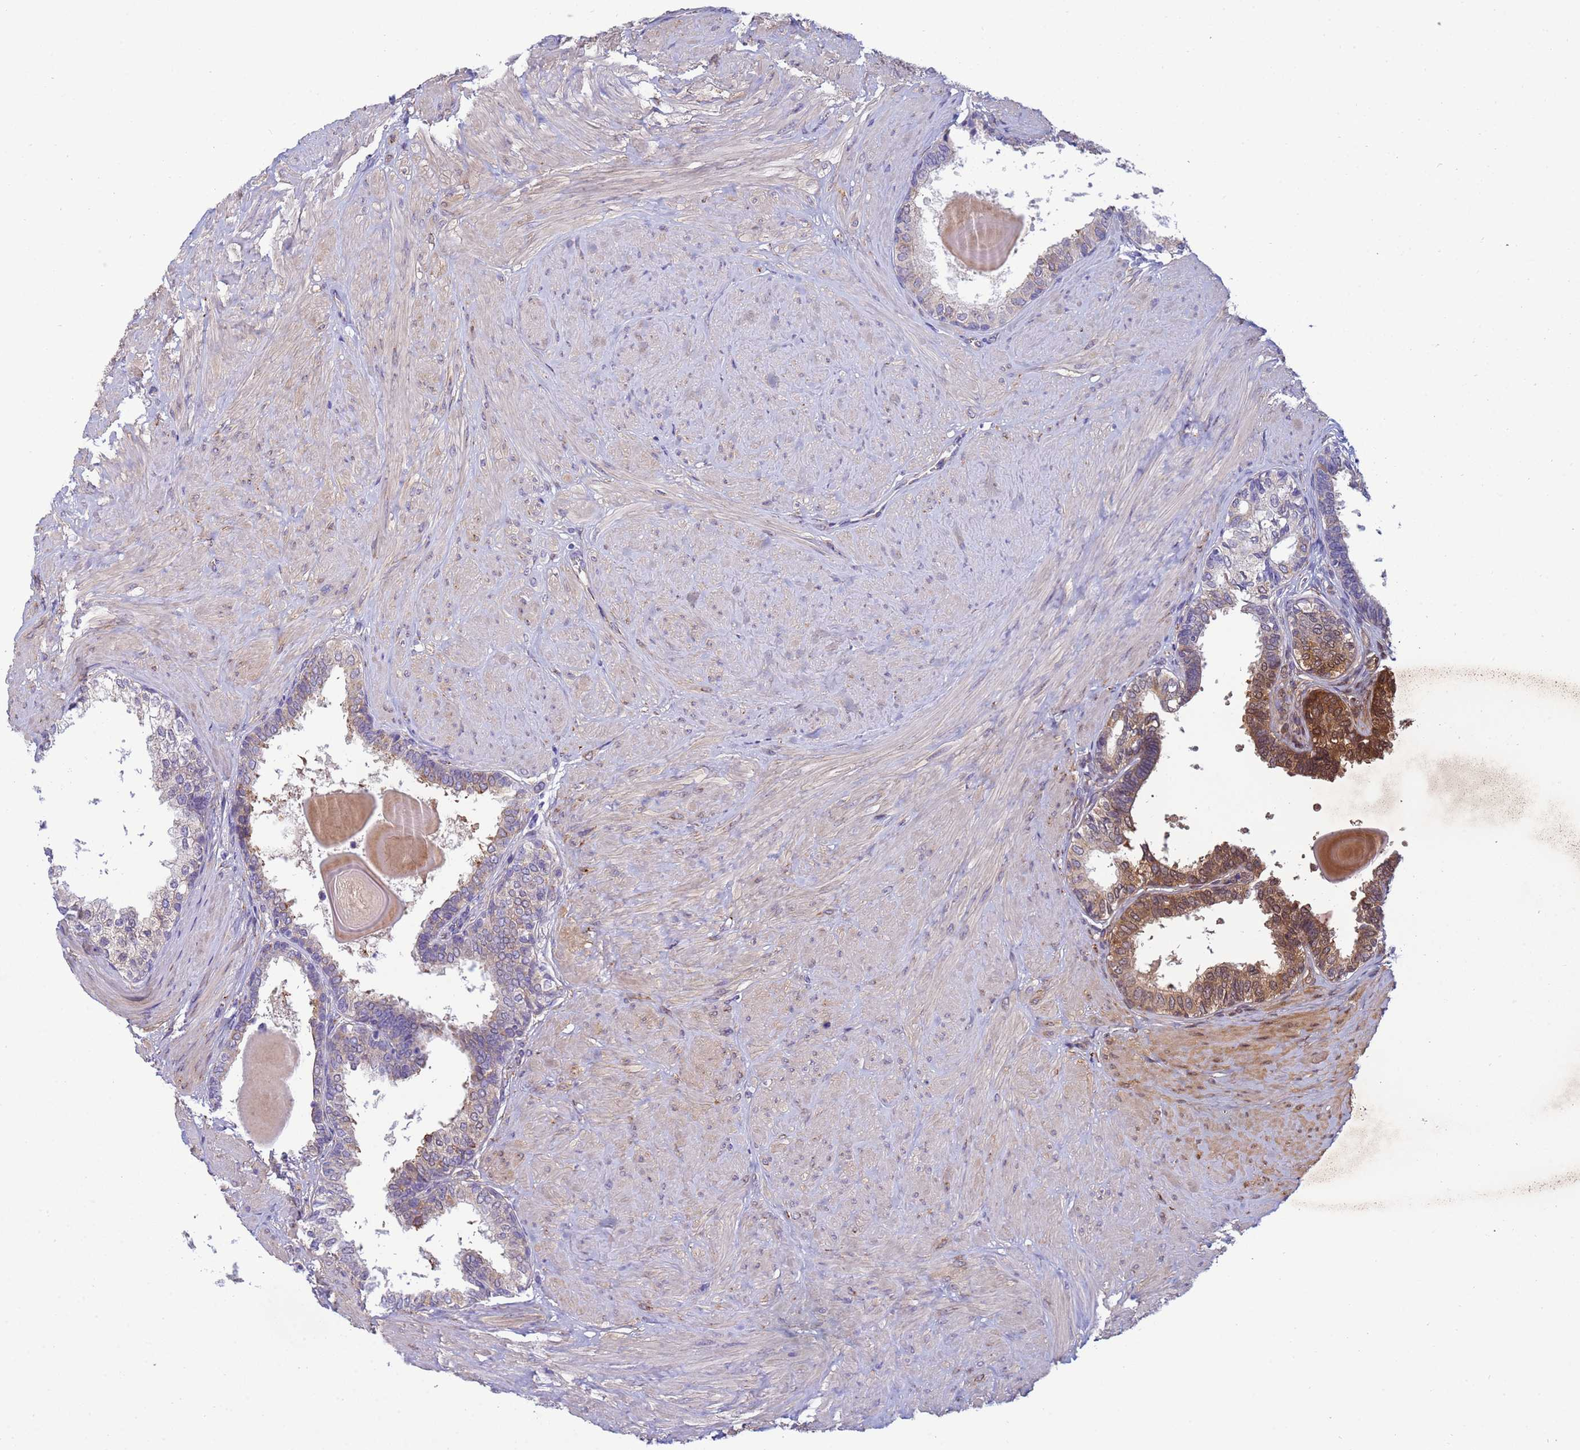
{"staining": {"intensity": "moderate", "quantity": "25%-75%", "location": "cytoplasmic/membranous"}, "tissue": "prostate", "cell_type": "Glandular cells", "image_type": "normal", "snomed": [{"axis": "morphology", "description": "Normal tissue, NOS"}, {"axis": "topography", "description": "Prostate"}], "caption": "There is medium levels of moderate cytoplasmic/membranous staining in glandular cells of normal prostate, as demonstrated by immunohistochemical staining (brown color).", "gene": "TRPC6", "patient": {"sex": "male", "age": 48}}